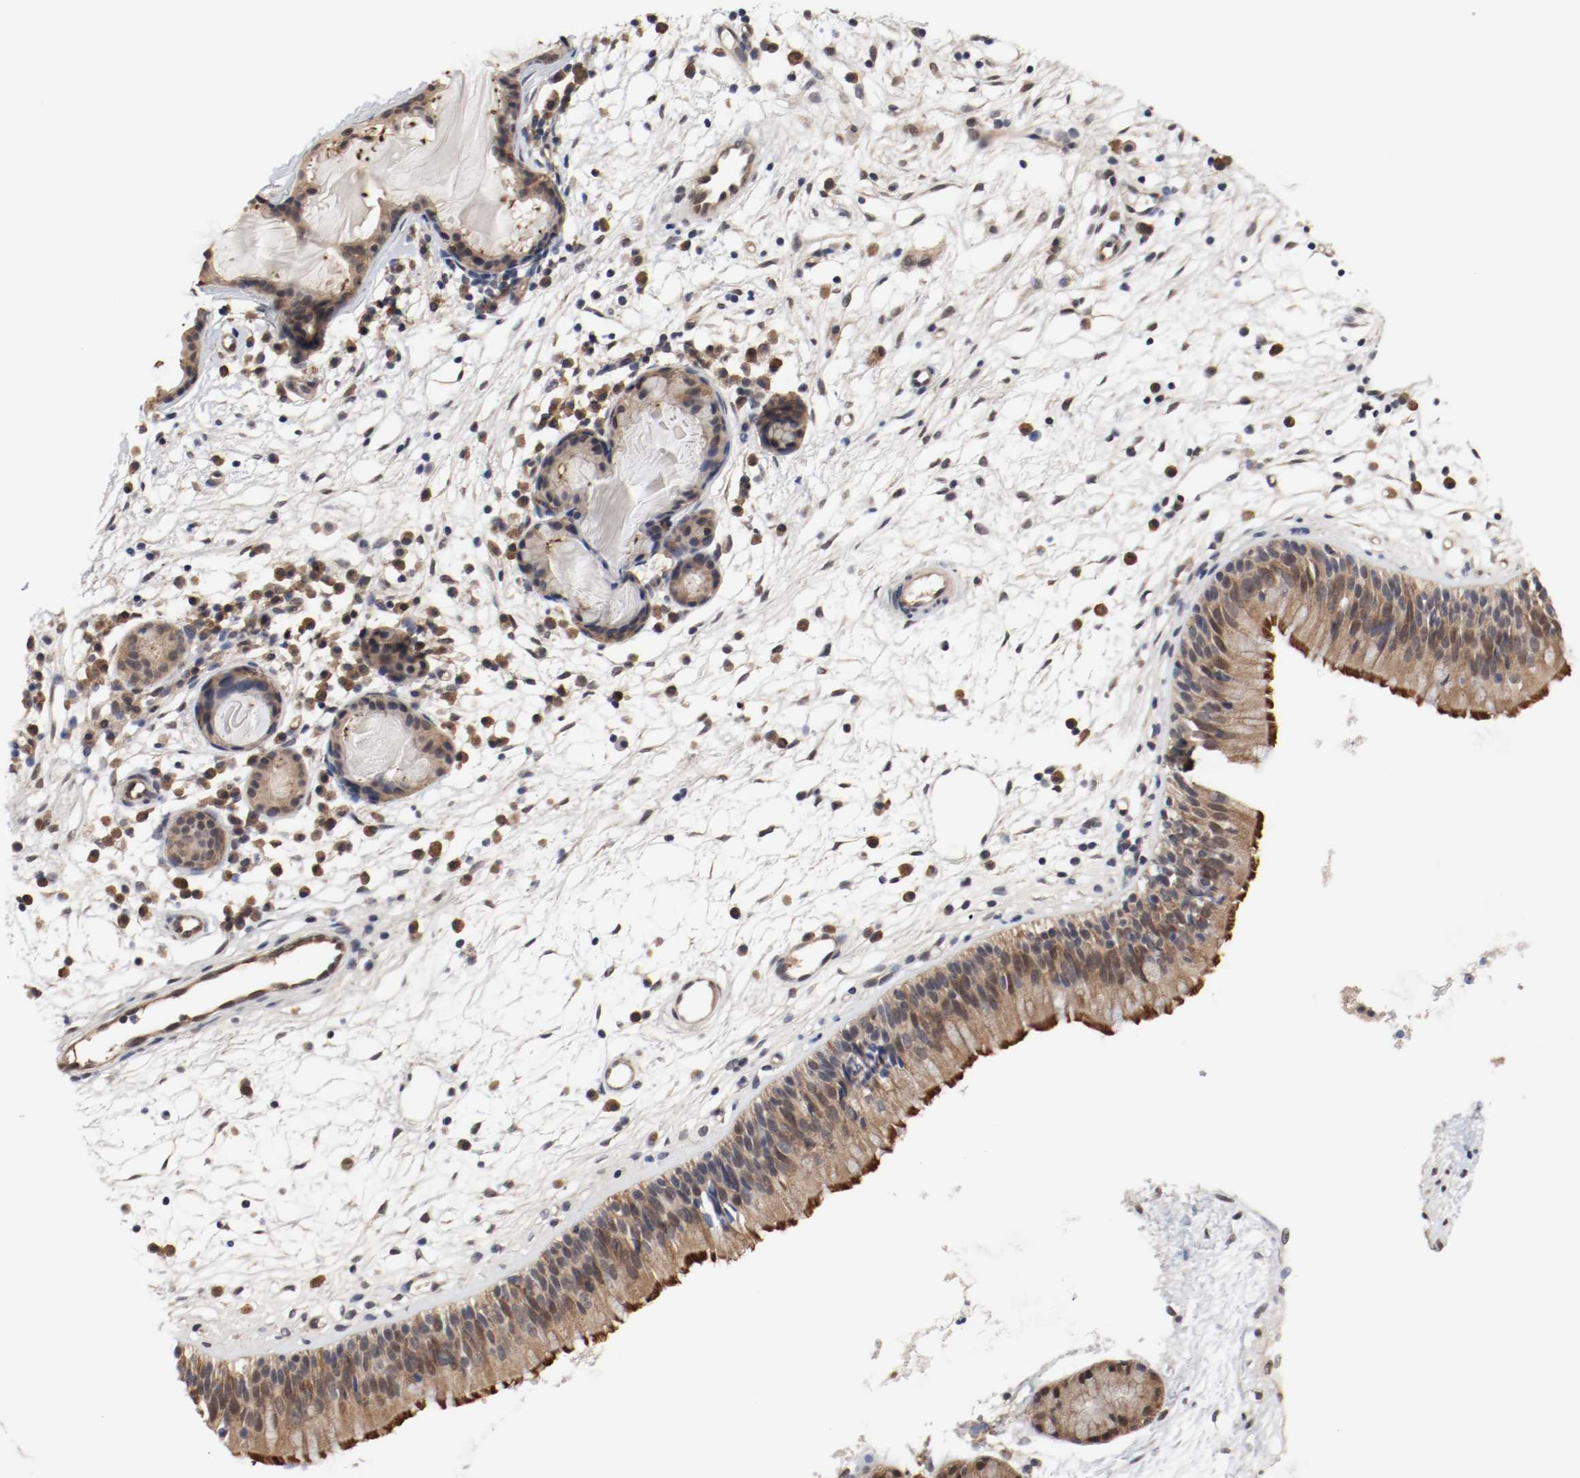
{"staining": {"intensity": "strong", "quantity": "25%-75%", "location": "cytoplasmic/membranous,nuclear"}, "tissue": "nasopharynx", "cell_type": "Respiratory epithelial cells", "image_type": "normal", "snomed": [{"axis": "morphology", "description": "Normal tissue, NOS"}, {"axis": "topography", "description": "Nasopharynx"}], "caption": "Immunohistochemistry (IHC) histopathology image of normal nasopharynx: human nasopharynx stained using immunohistochemistry demonstrates high levels of strong protein expression localized specifically in the cytoplasmic/membranous,nuclear of respiratory epithelial cells, appearing as a cytoplasmic/membranous,nuclear brown color.", "gene": "AFG3L2", "patient": {"sex": "male", "age": 21}}